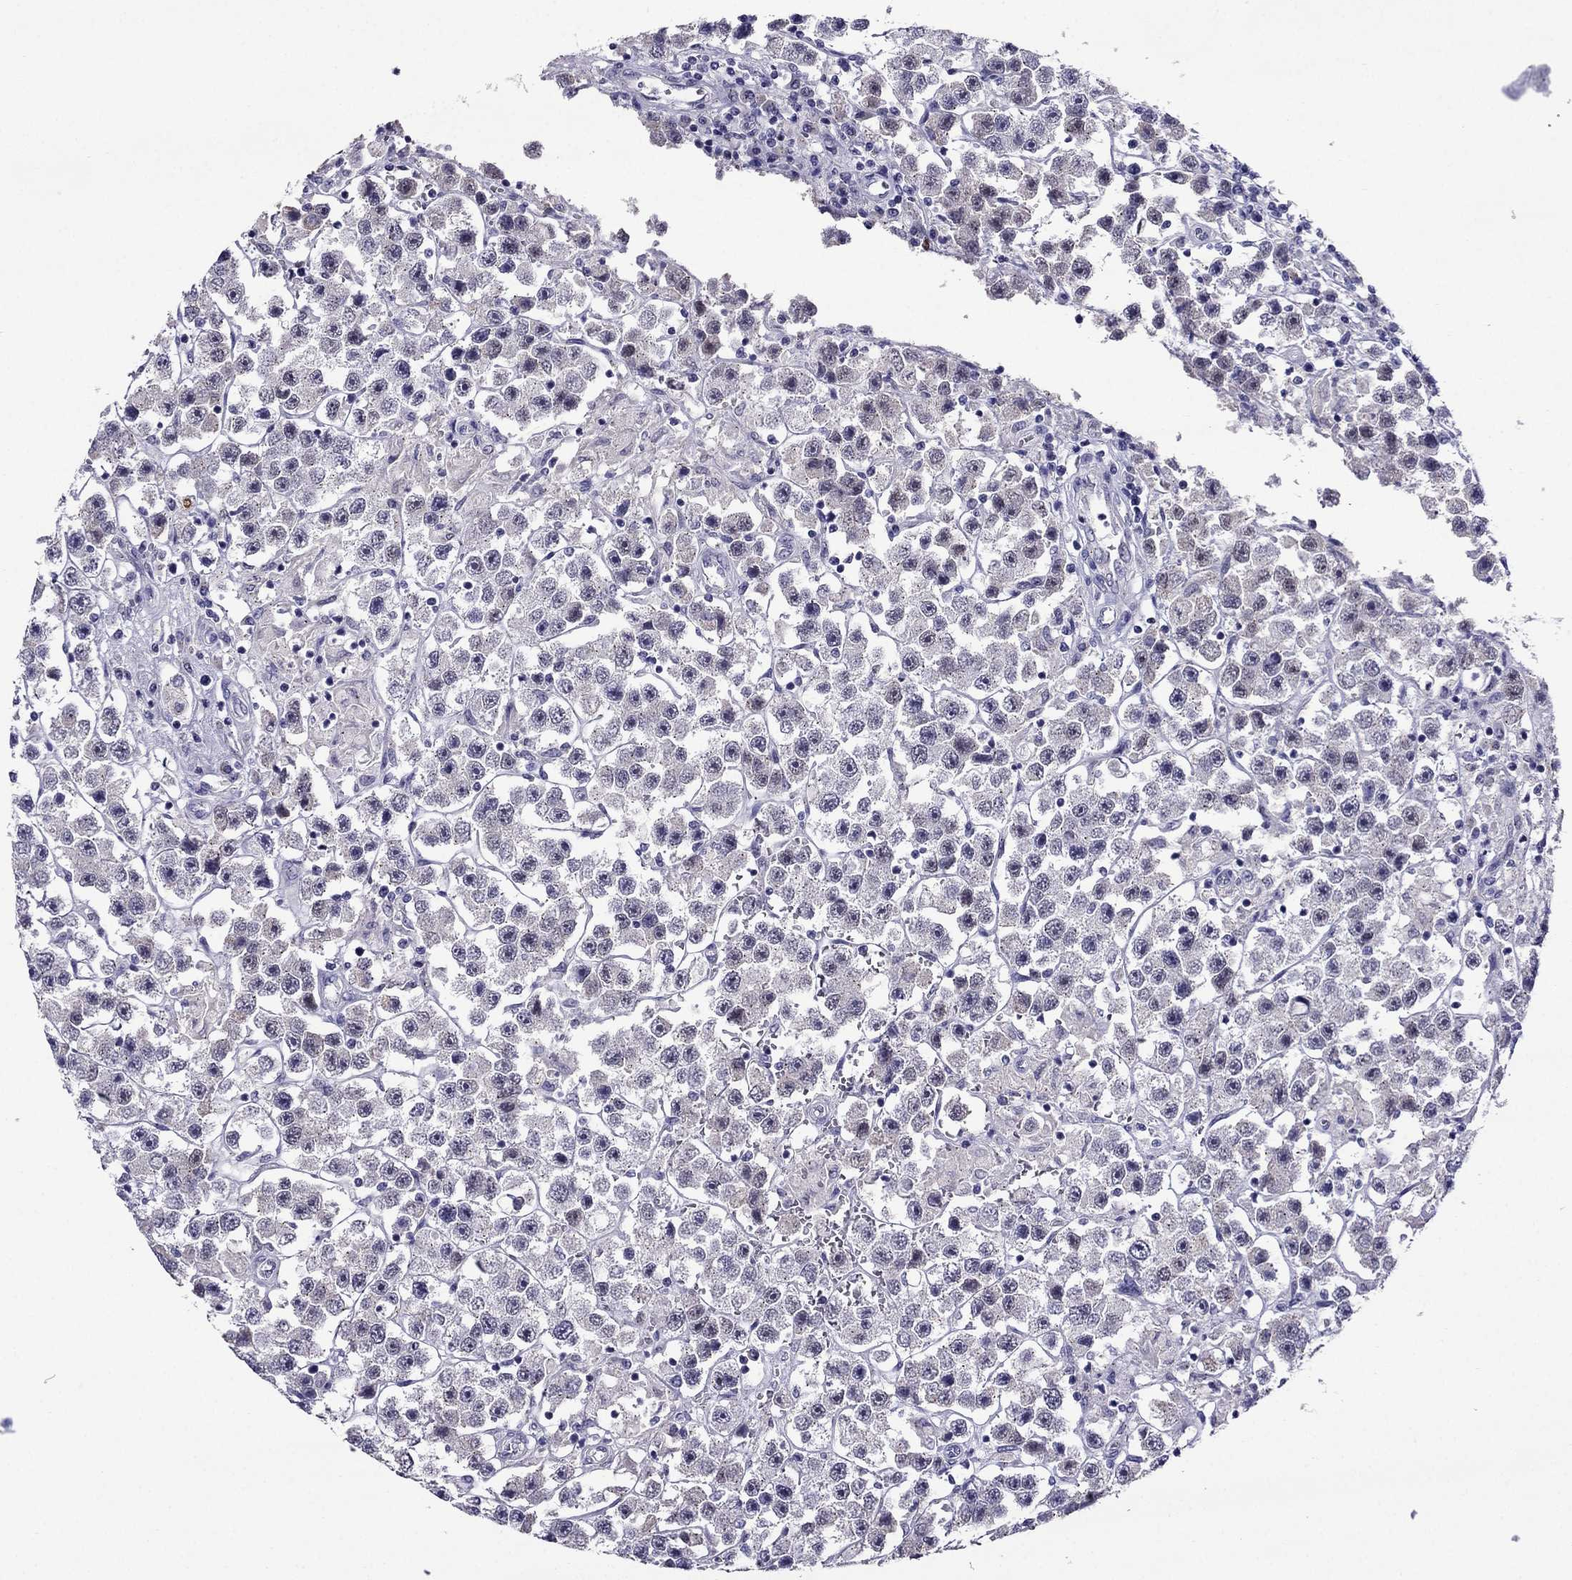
{"staining": {"intensity": "negative", "quantity": "none", "location": "none"}, "tissue": "testis cancer", "cell_type": "Tumor cells", "image_type": "cancer", "snomed": [{"axis": "morphology", "description": "Seminoma, NOS"}, {"axis": "topography", "description": "Testis"}], "caption": "High power microscopy image of an immunohistochemistry photomicrograph of testis seminoma, revealing no significant staining in tumor cells.", "gene": "MYBPH", "patient": {"sex": "male", "age": 45}}